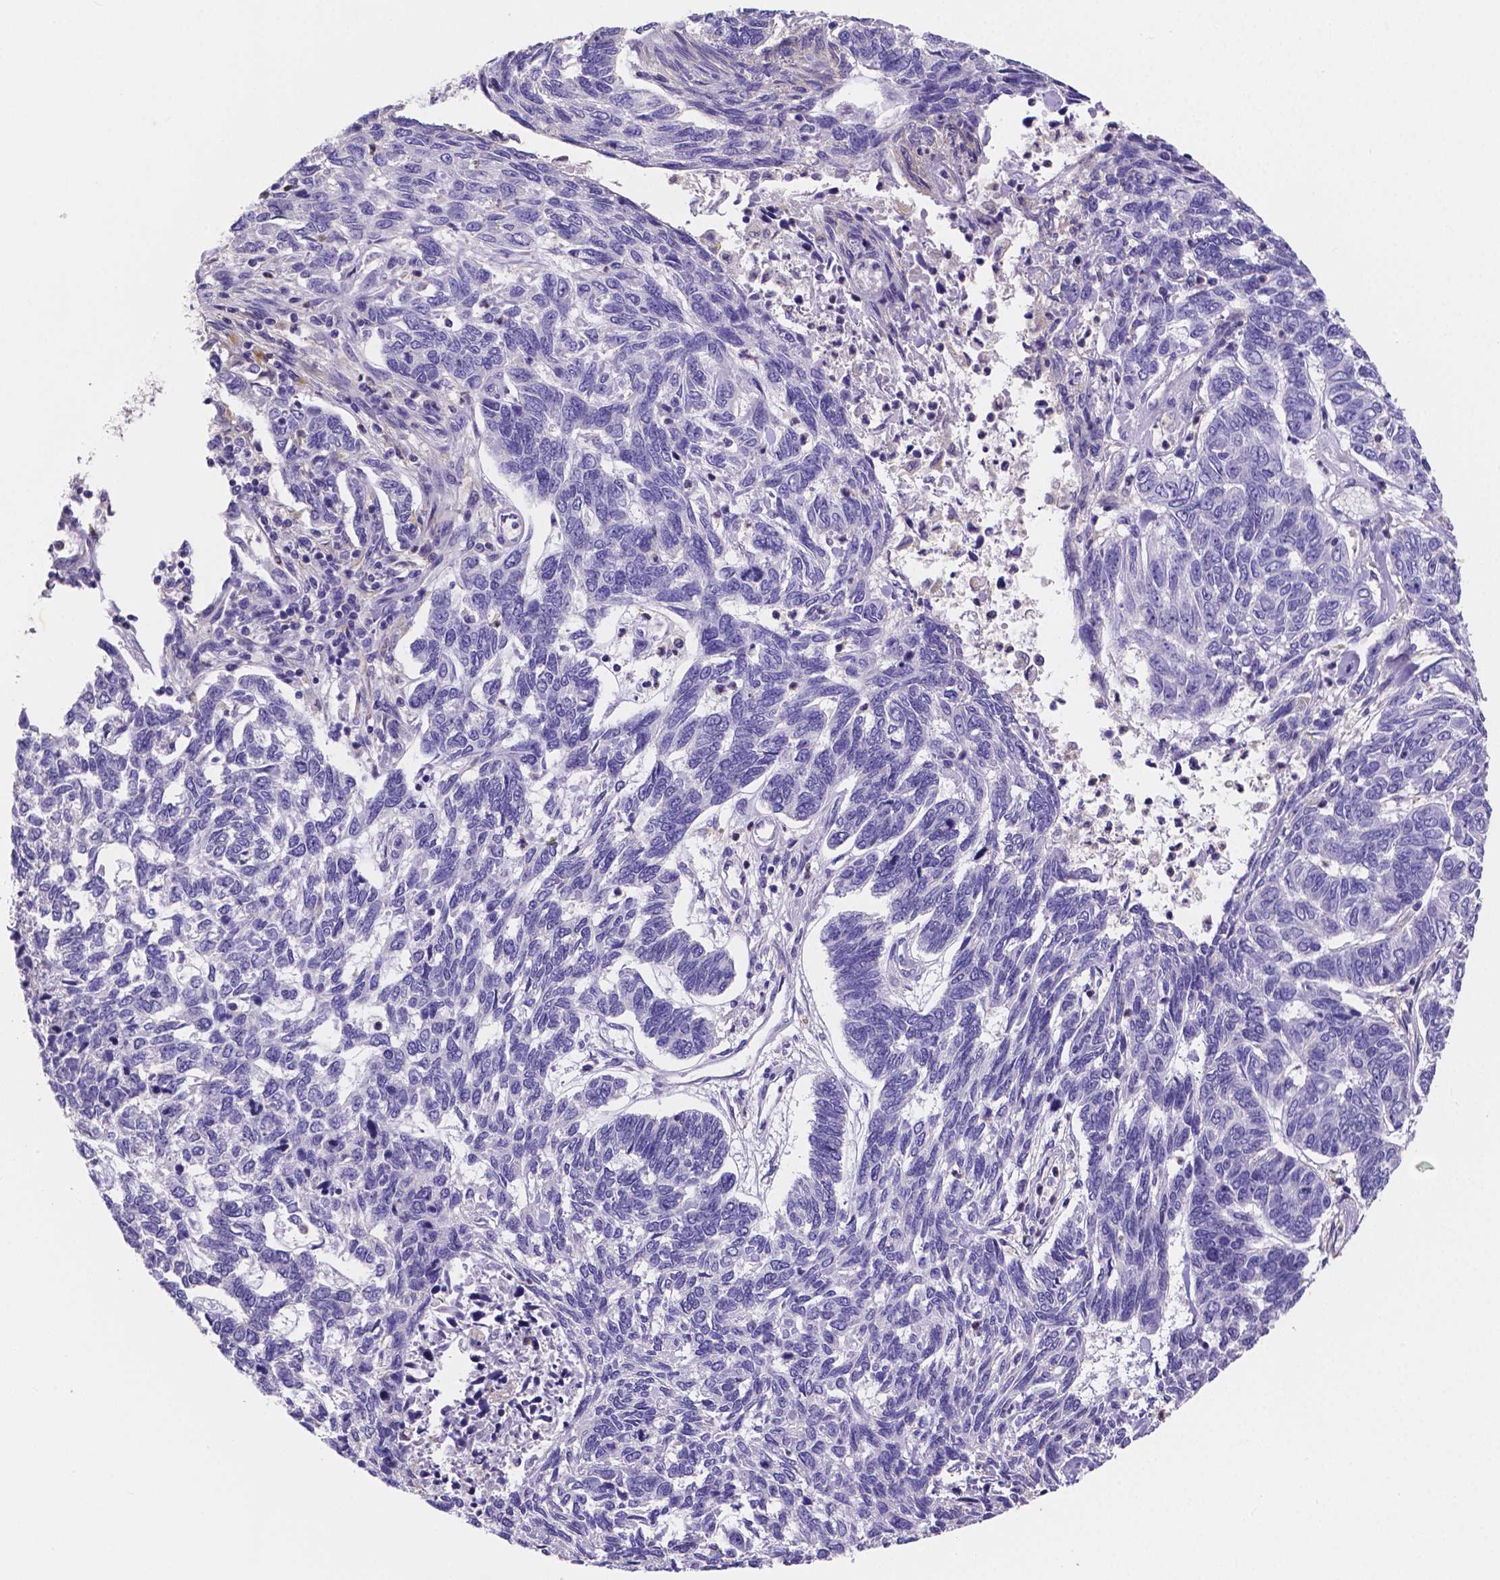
{"staining": {"intensity": "negative", "quantity": "none", "location": "none"}, "tissue": "skin cancer", "cell_type": "Tumor cells", "image_type": "cancer", "snomed": [{"axis": "morphology", "description": "Basal cell carcinoma"}, {"axis": "topography", "description": "Skin"}], "caption": "Photomicrograph shows no protein positivity in tumor cells of skin cancer (basal cell carcinoma) tissue.", "gene": "ATP6V1D", "patient": {"sex": "female", "age": 65}}